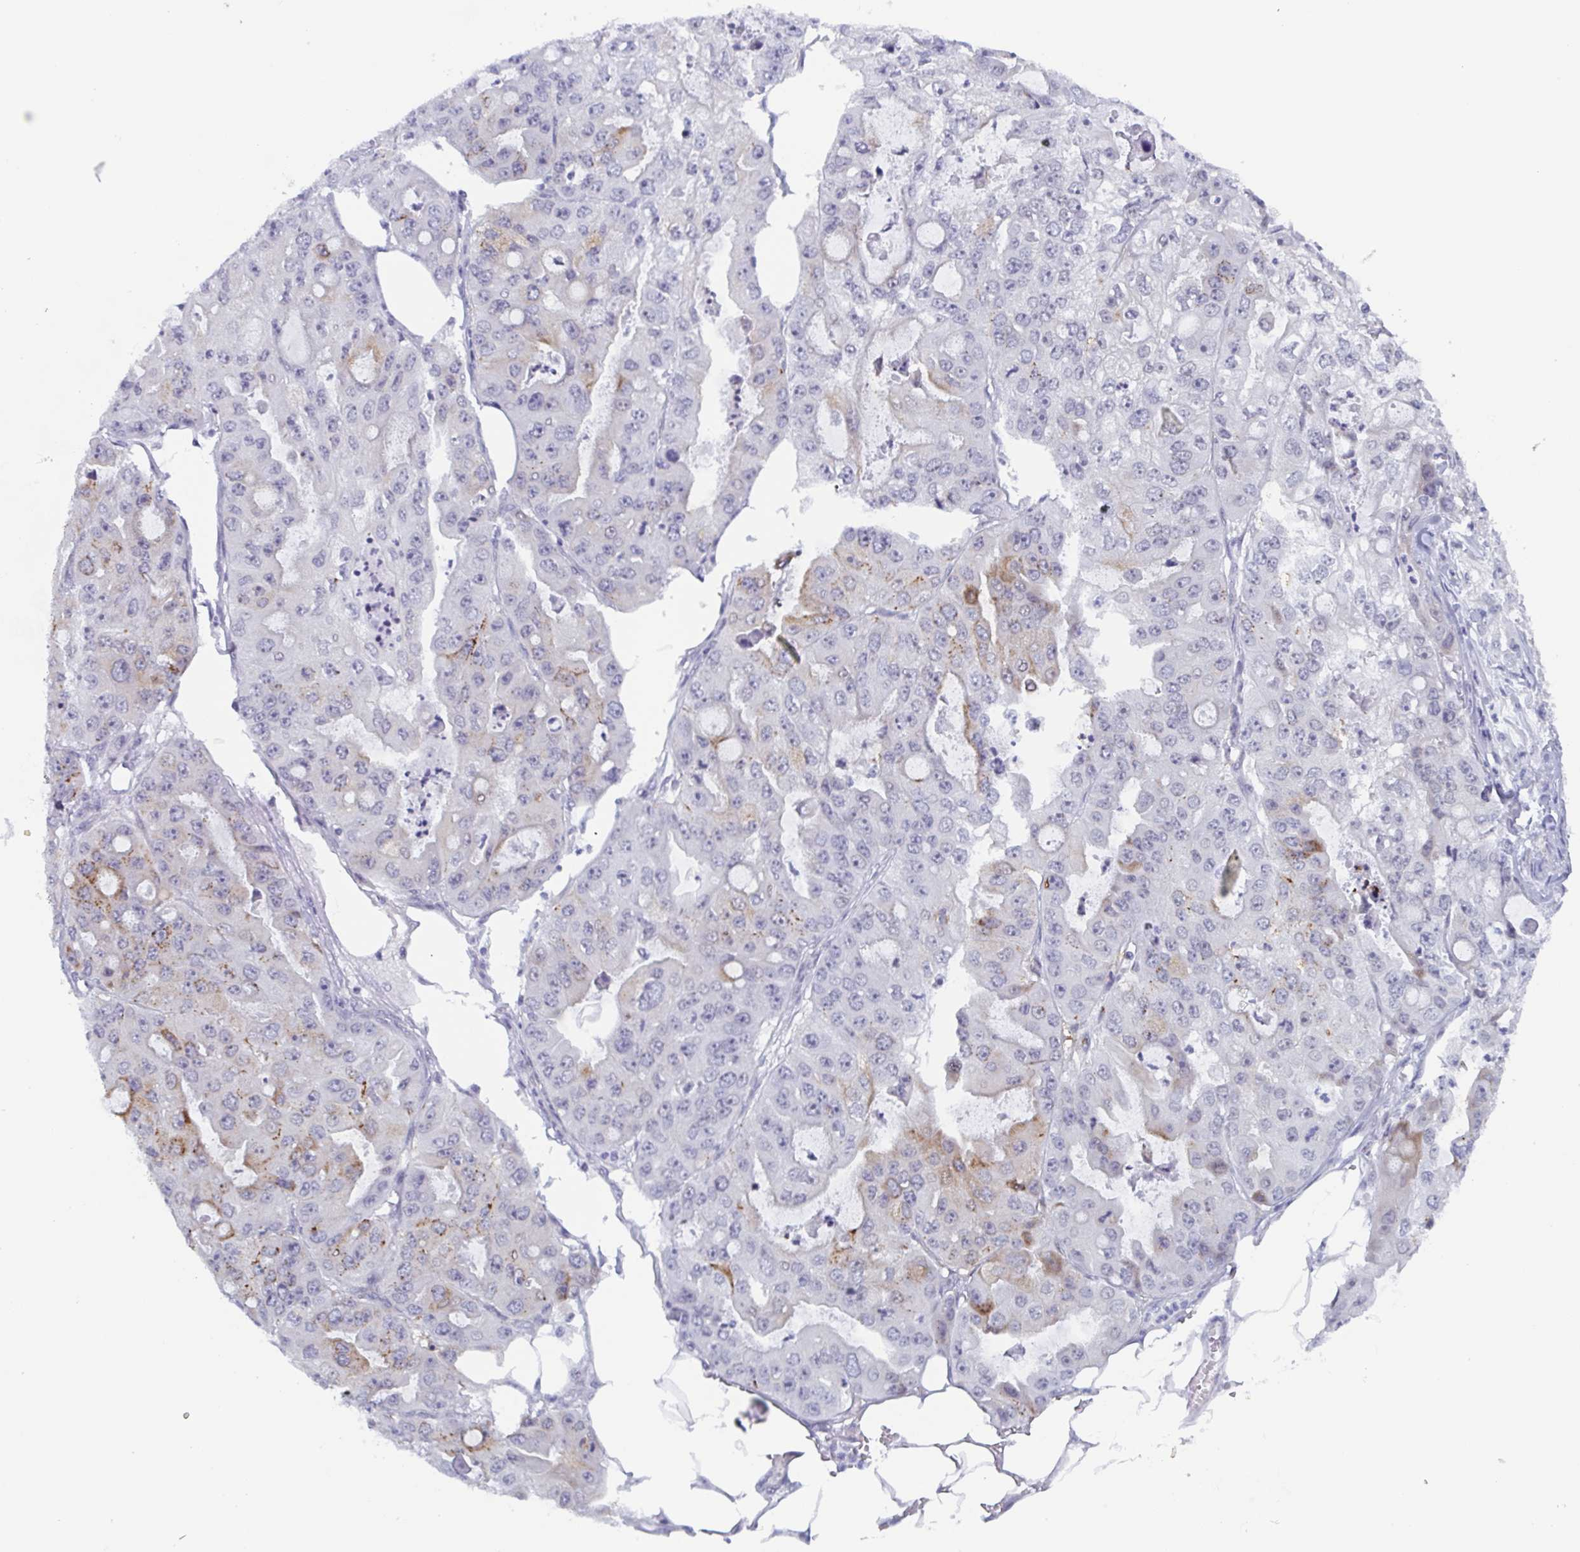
{"staining": {"intensity": "weak", "quantity": "<25%", "location": "cytoplasmic/membranous"}, "tissue": "ovarian cancer", "cell_type": "Tumor cells", "image_type": "cancer", "snomed": [{"axis": "morphology", "description": "Cystadenocarcinoma, serous, NOS"}, {"axis": "topography", "description": "Ovary"}], "caption": "Serous cystadenocarcinoma (ovarian) stained for a protein using IHC exhibits no expression tumor cells.", "gene": "ZFP64", "patient": {"sex": "female", "age": 56}}